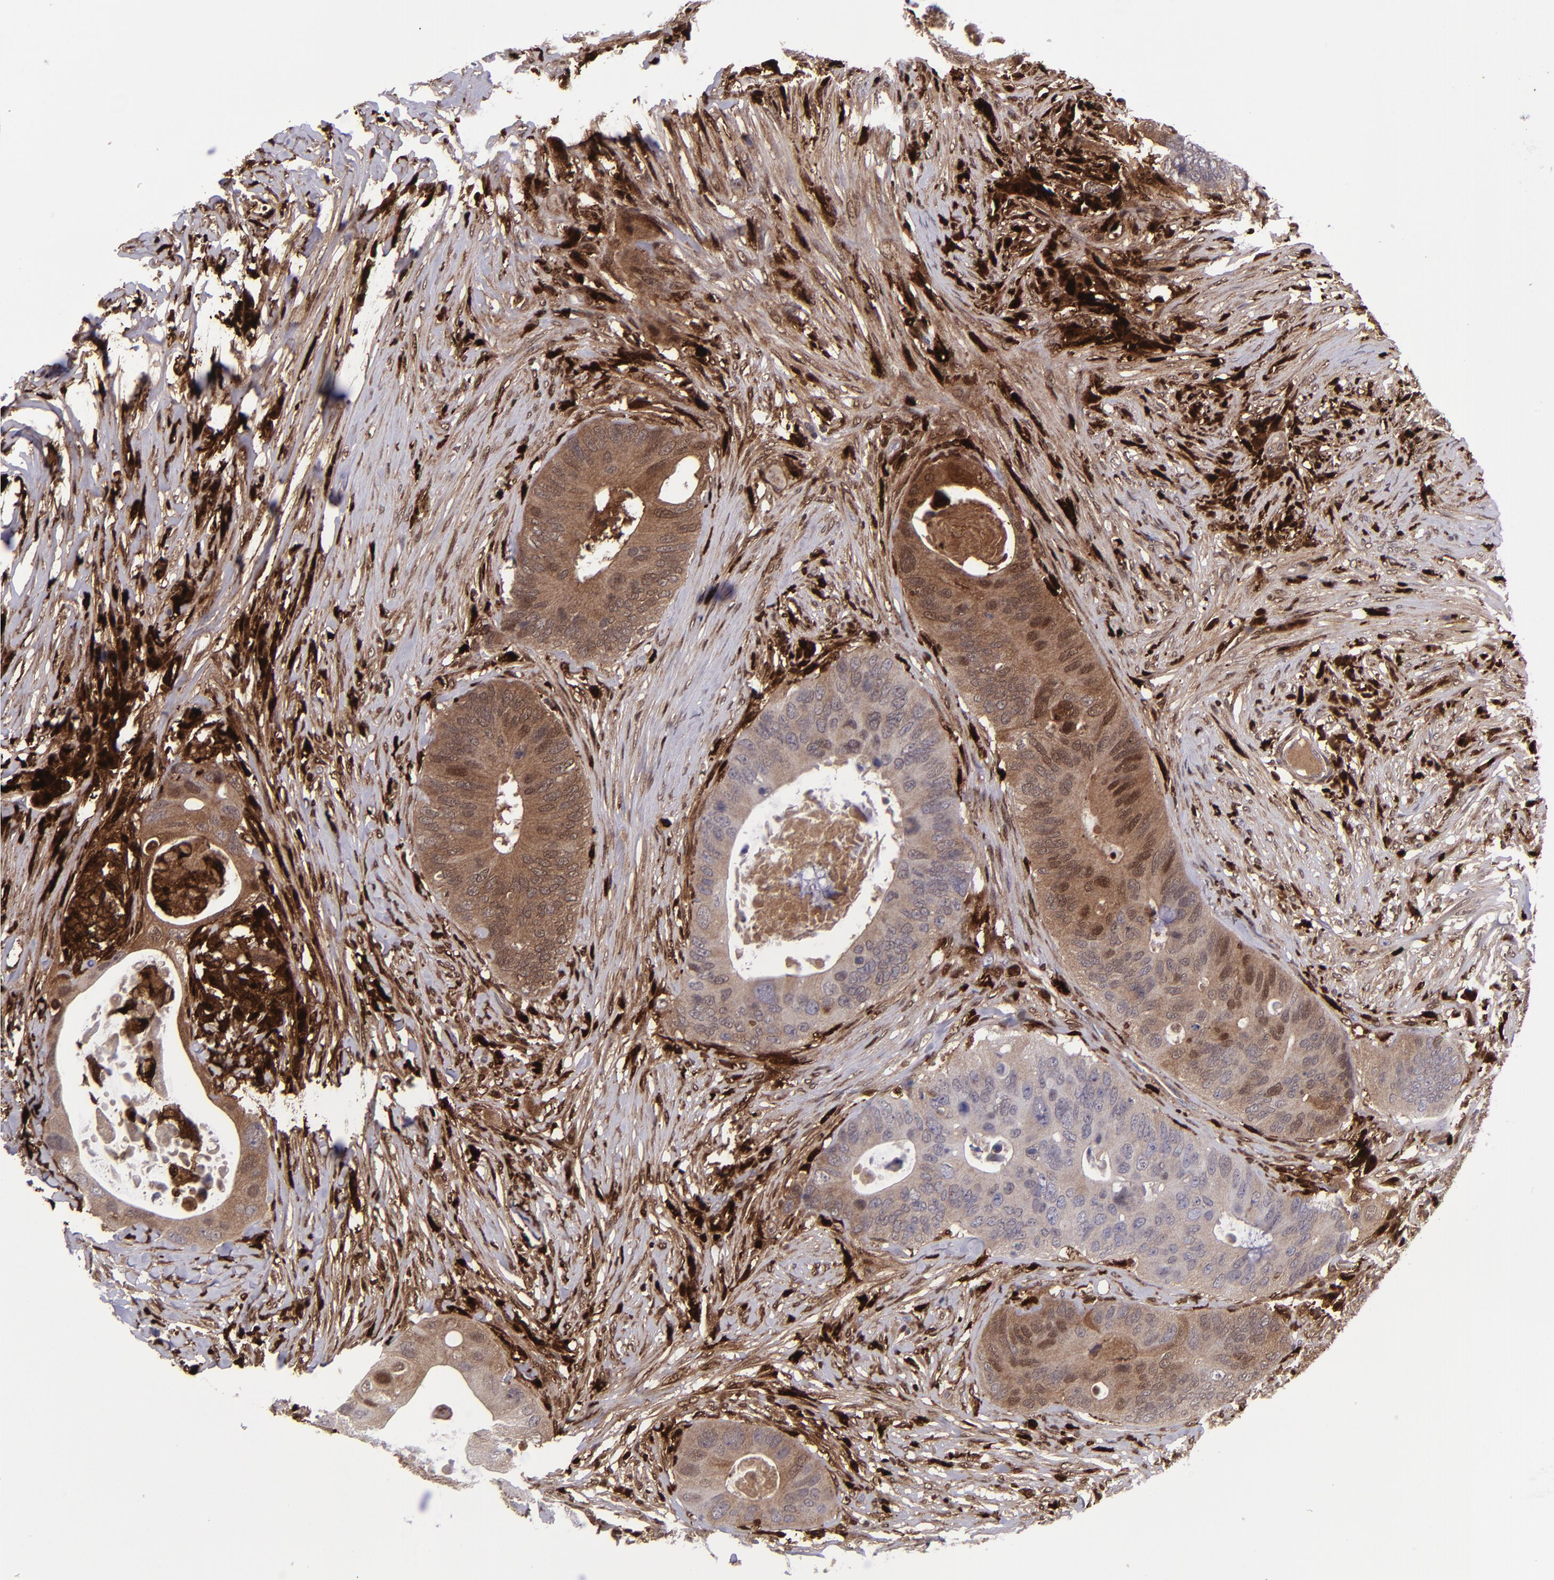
{"staining": {"intensity": "strong", "quantity": ">75%", "location": "cytoplasmic/membranous,nuclear"}, "tissue": "colorectal cancer", "cell_type": "Tumor cells", "image_type": "cancer", "snomed": [{"axis": "morphology", "description": "Adenocarcinoma, NOS"}, {"axis": "topography", "description": "Colon"}], "caption": "Human adenocarcinoma (colorectal) stained for a protein (brown) displays strong cytoplasmic/membranous and nuclear positive expression in about >75% of tumor cells.", "gene": "TYMP", "patient": {"sex": "male", "age": 71}}